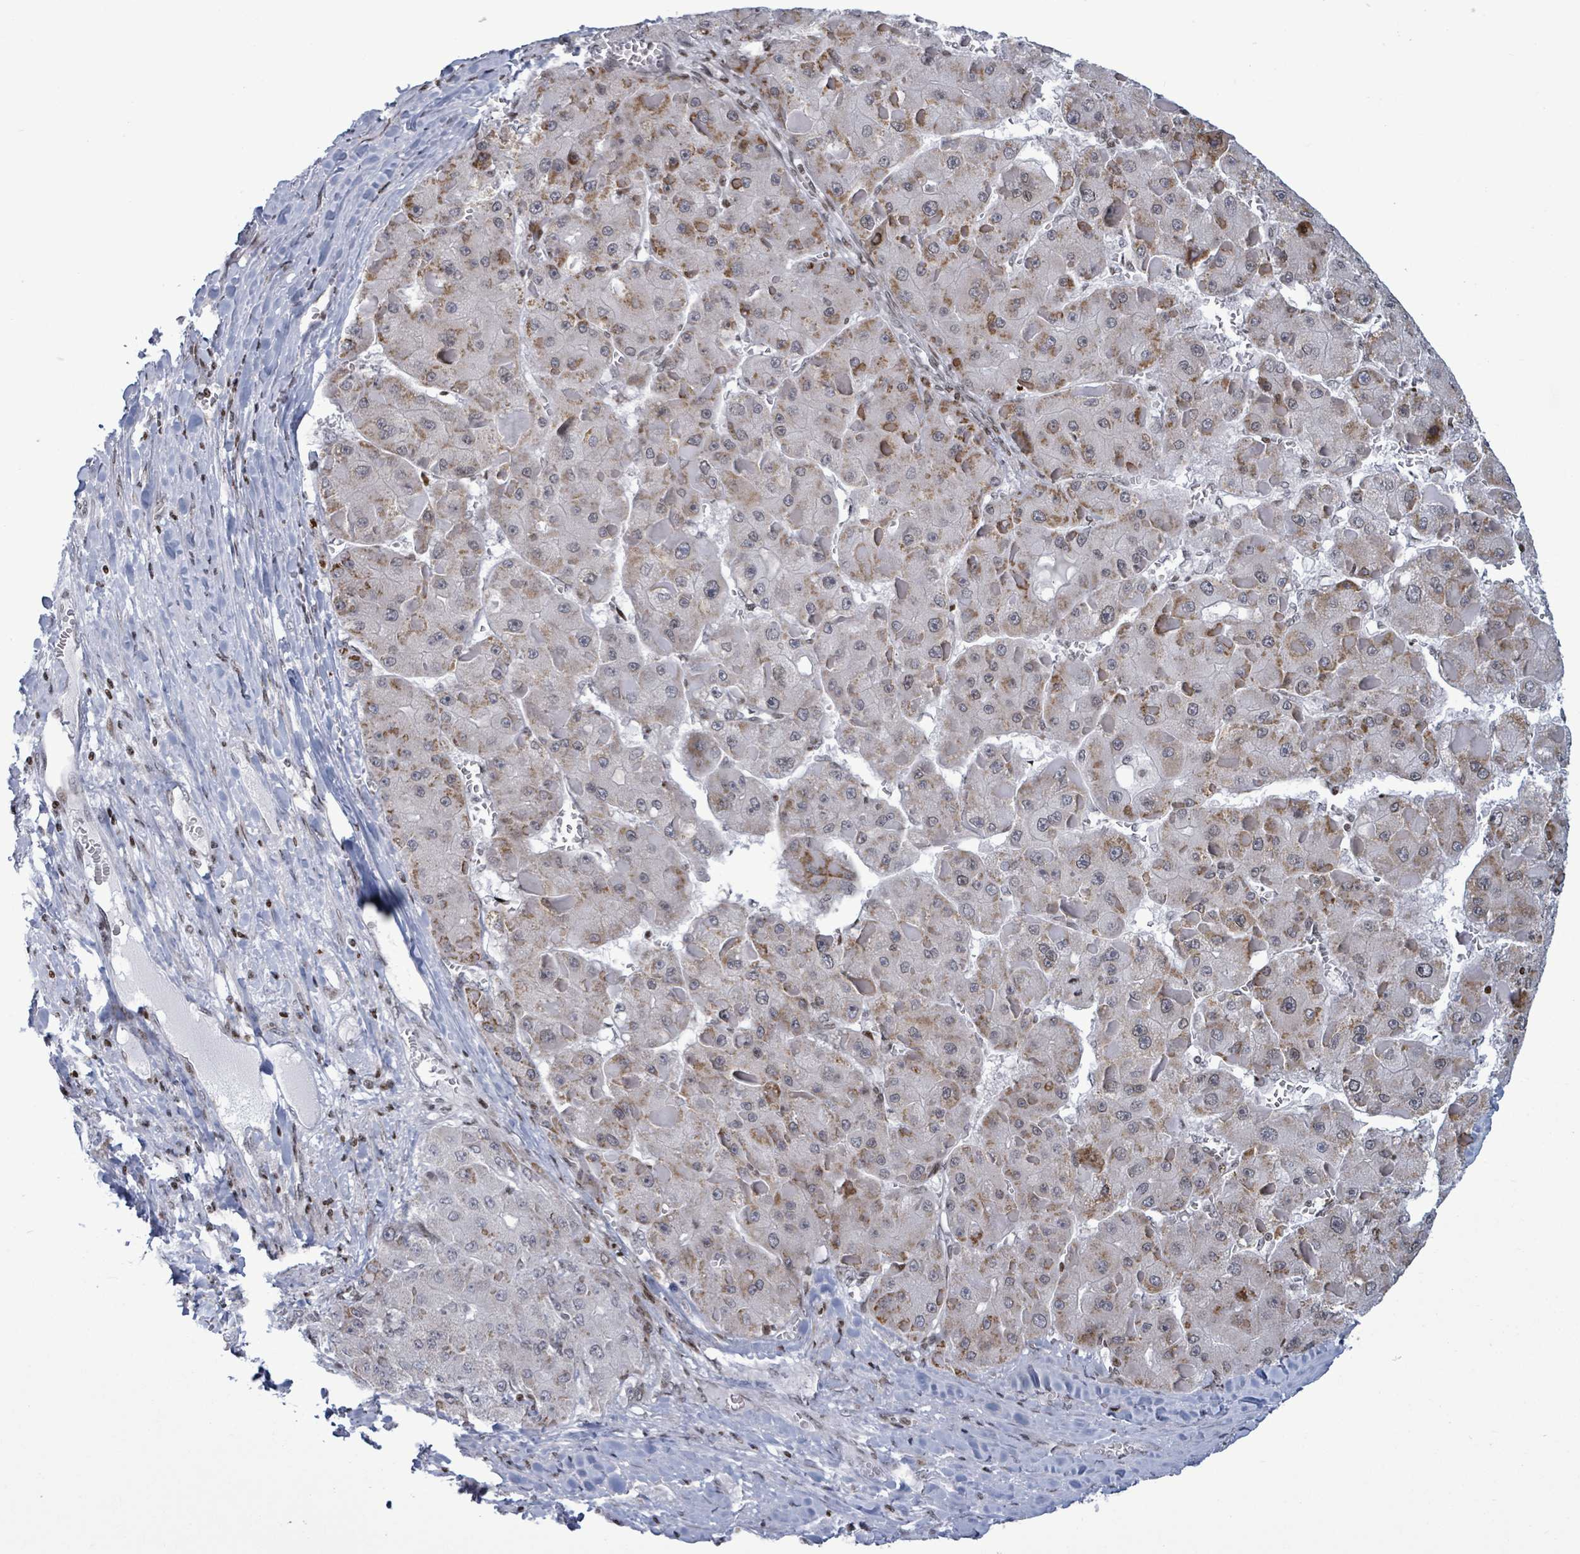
{"staining": {"intensity": "moderate", "quantity": "25%-75%", "location": "cytoplasmic/membranous"}, "tissue": "liver cancer", "cell_type": "Tumor cells", "image_type": "cancer", "snomed": [{"axis": "morphology", "description": "Carcinoma, Hepatocellular, NOS"}, {"axis": "topography", "description": "Liver"}], "caption": "Immunohistochemistry (DAB) staining of human hepatocellular carcinoma (liver) demonstrates moderate cytoplasmic/membranous protein expression in approximately 25%-75% of tumor cells.", "gene": "FNDC4", "patient": {"sex": "female", "age": 73}}